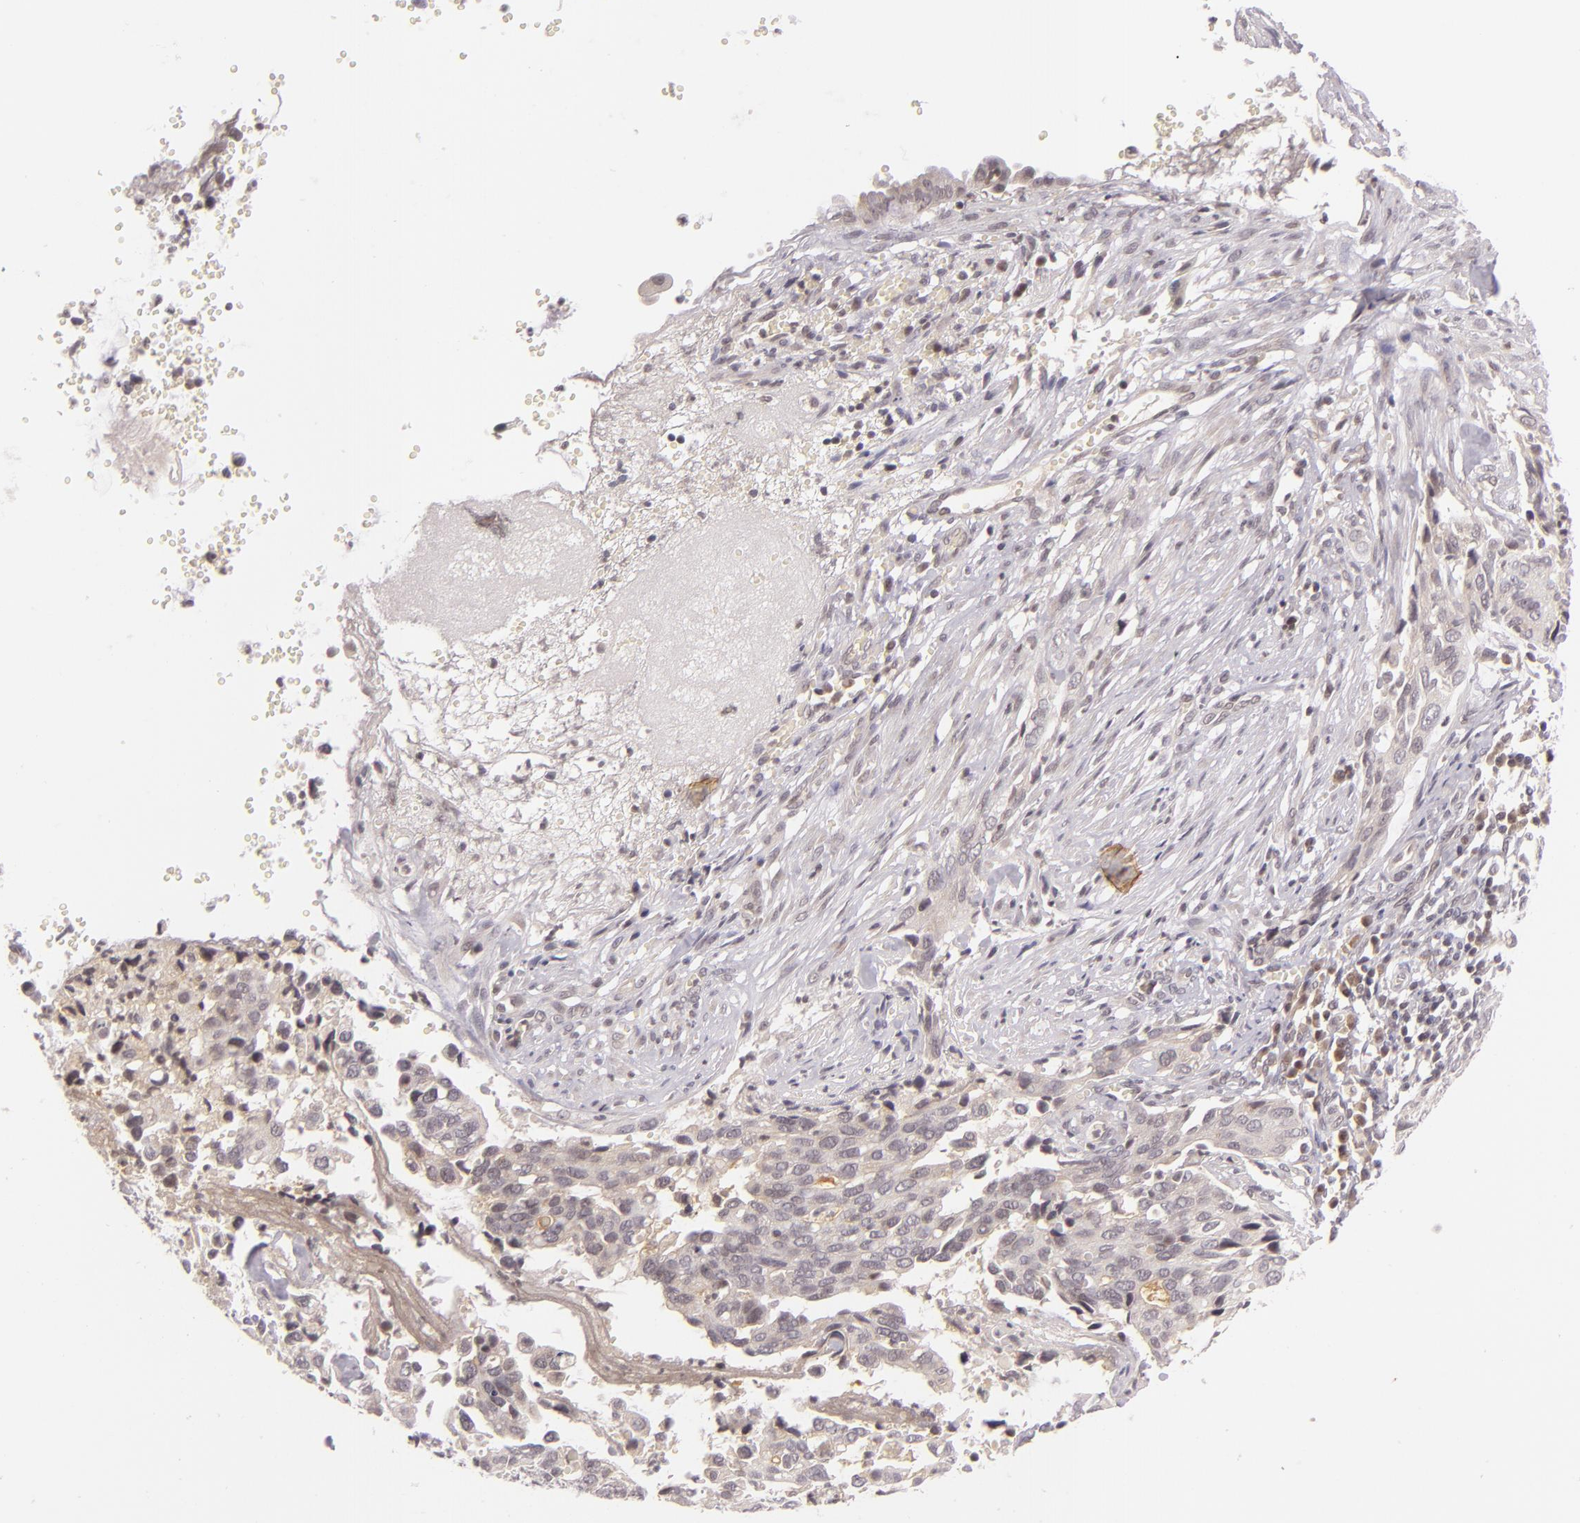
{"staining": {"intensity": "negative", "quantity": "none", "location": "none"}, "tissue": "cervical cancer", "cell_type": "Tumor cells", "image_type": "cancer", "snomed": [{"axis": "morphology", "description": "Normal tissue, NOS"}, {"axis": "morphology", "description": "Squamous cell carcinoma, NOS"}, {"axis": "topography", "description": "Cervix"}], "caption": "Immunohistochemistry photomicrograph of neoplastic tissue: human cervical cancer stained with DAB (3,3'-diaminobenzidine) reveals no significant protein expression in tumor cells.", "gene": "CASP8", "patient": {"sex": "female", "age": 45}}